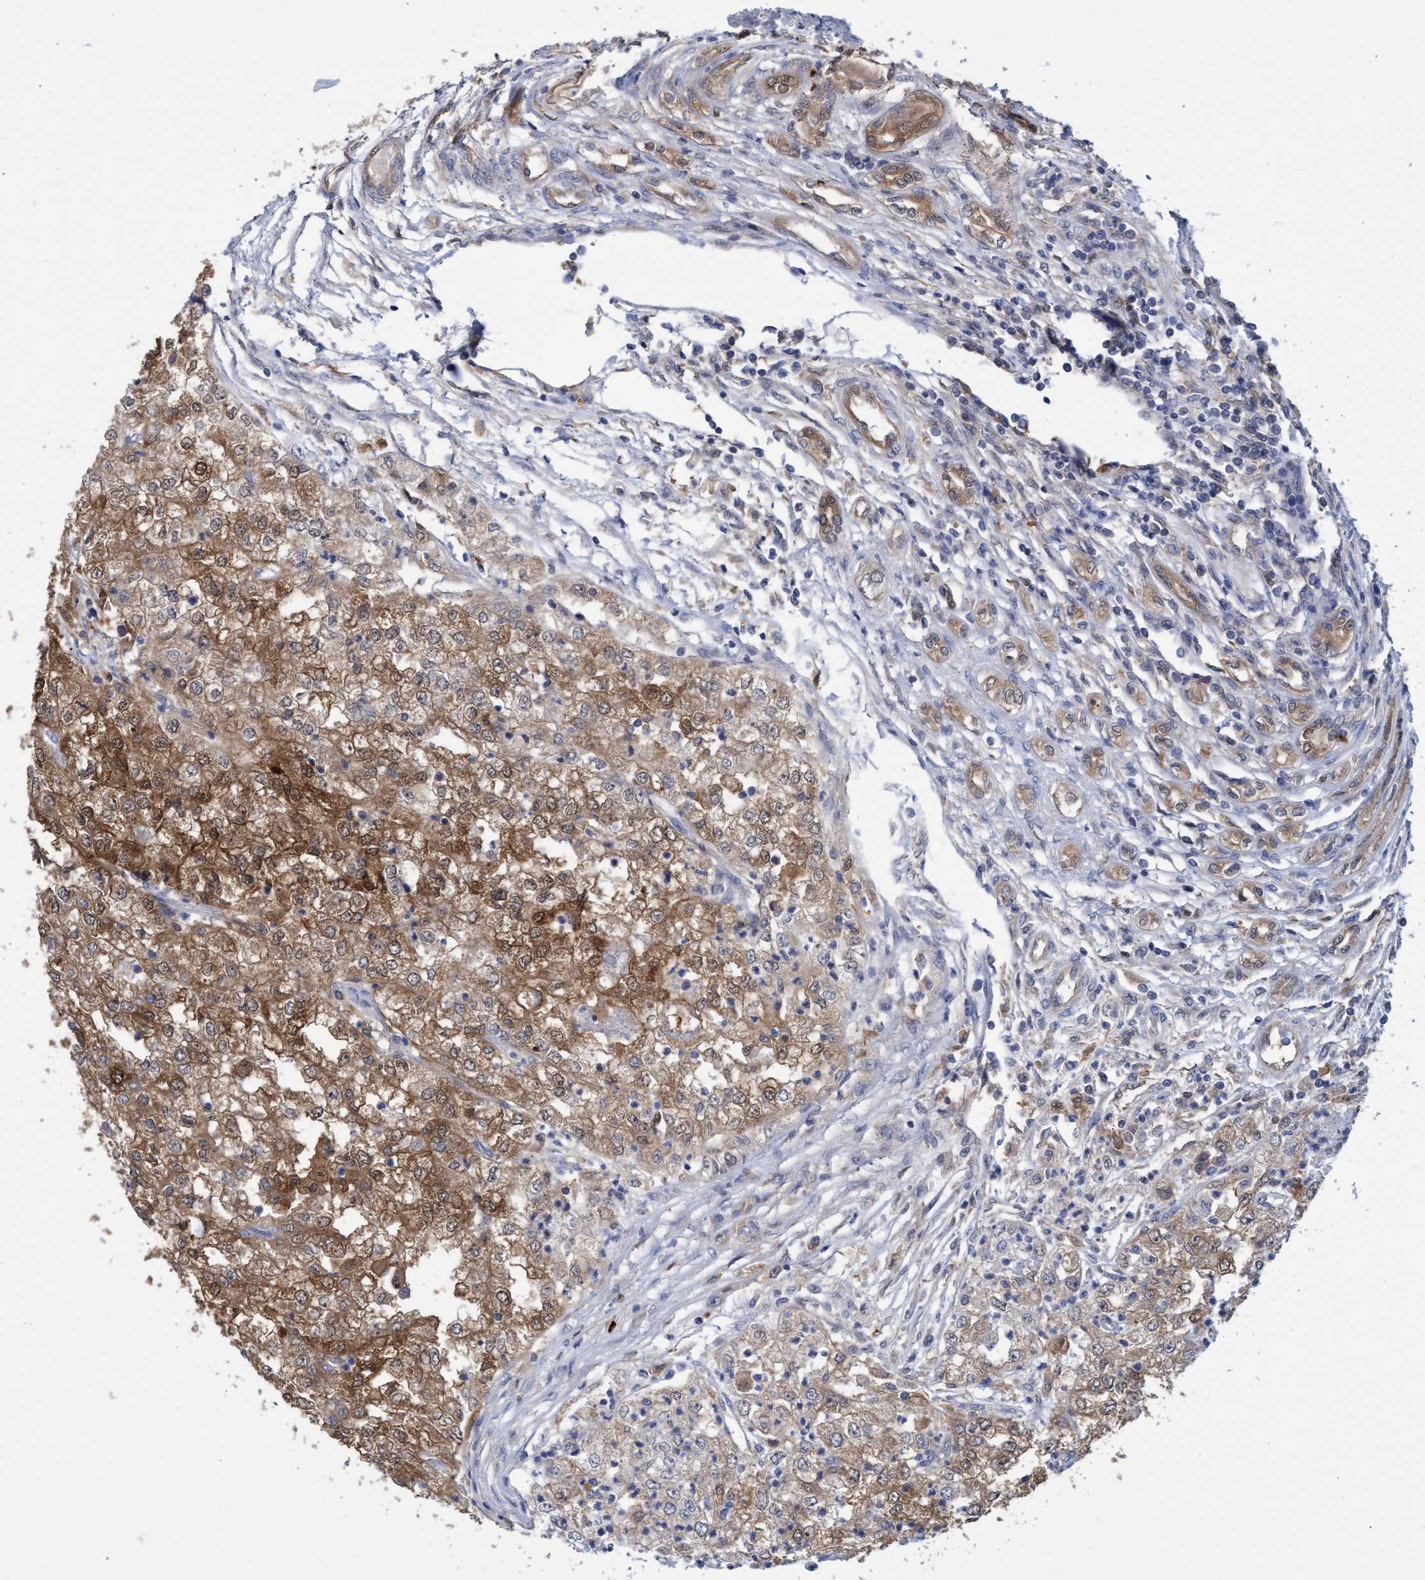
{"staining": {"intensity": "moderate", "quantity": ">75%", "location": "cytoplasmic/membranous"}, "tissue": "renal cancer", "cell_type": "Tumor cells", "image_type": "cancer", "snomed": [{"axis": "morphology", "description": "Adenocarcinoma, NOS"}, {"axis": "topography", "description": "Kidney"}], "caption": "A micrograph of human adenocarcinoma (renal) stained for a protein exhibits moderate cytoplasmic/membranous brown staining in tumor cells.", "gene": "PNPO", "patient": {"sex": "female", "age": 54}}